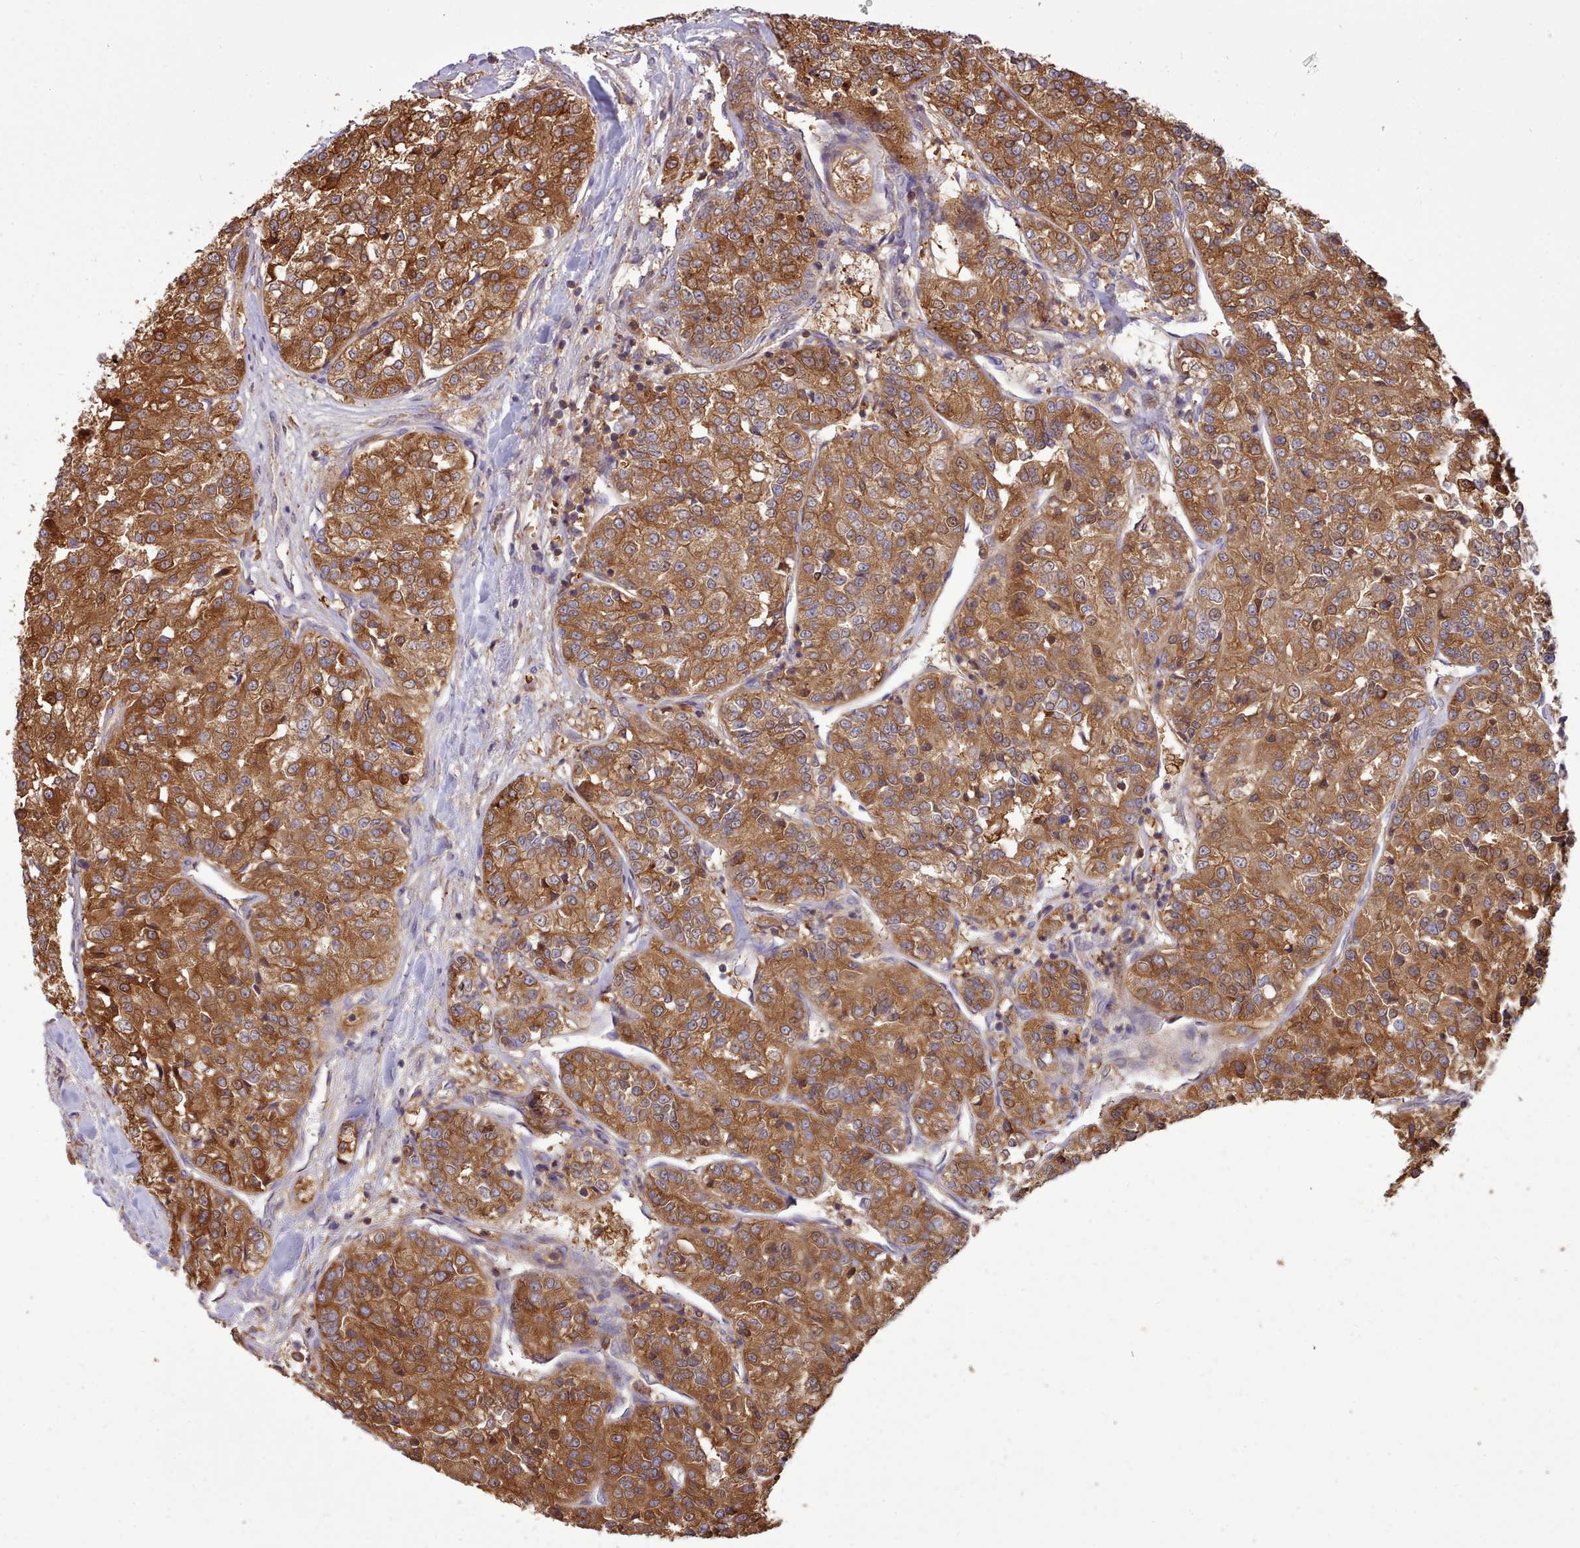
{"staining": {"intensity": "moderate", "quantity": ">75%", "location": "cytoplasmic/membranous"}, "tissue": "renal cancer", "cell_type": "Tumor cells", "image_type": "cancer", "snomed": [{"axis": "morphology", "description": "Adenocarcinoma, NOS"}, {"axis": "topography", "description": "Kidney"}], "caption": "Immunohistochemical staining of human renal cancer (adenocarcinoma) reveals medium levels of moderate cytoplasmic/membranous expression in about >75% of tumor cells. The staining was performed using DAB (3,3'-diaminobenzidine) to visualize the protein expression in brown, while the nuclei were stained in blue with hematoxylin (Magnification: 20x).", "gene": "SLC4A9", "patient": {"sex": "female", "age": 63}}